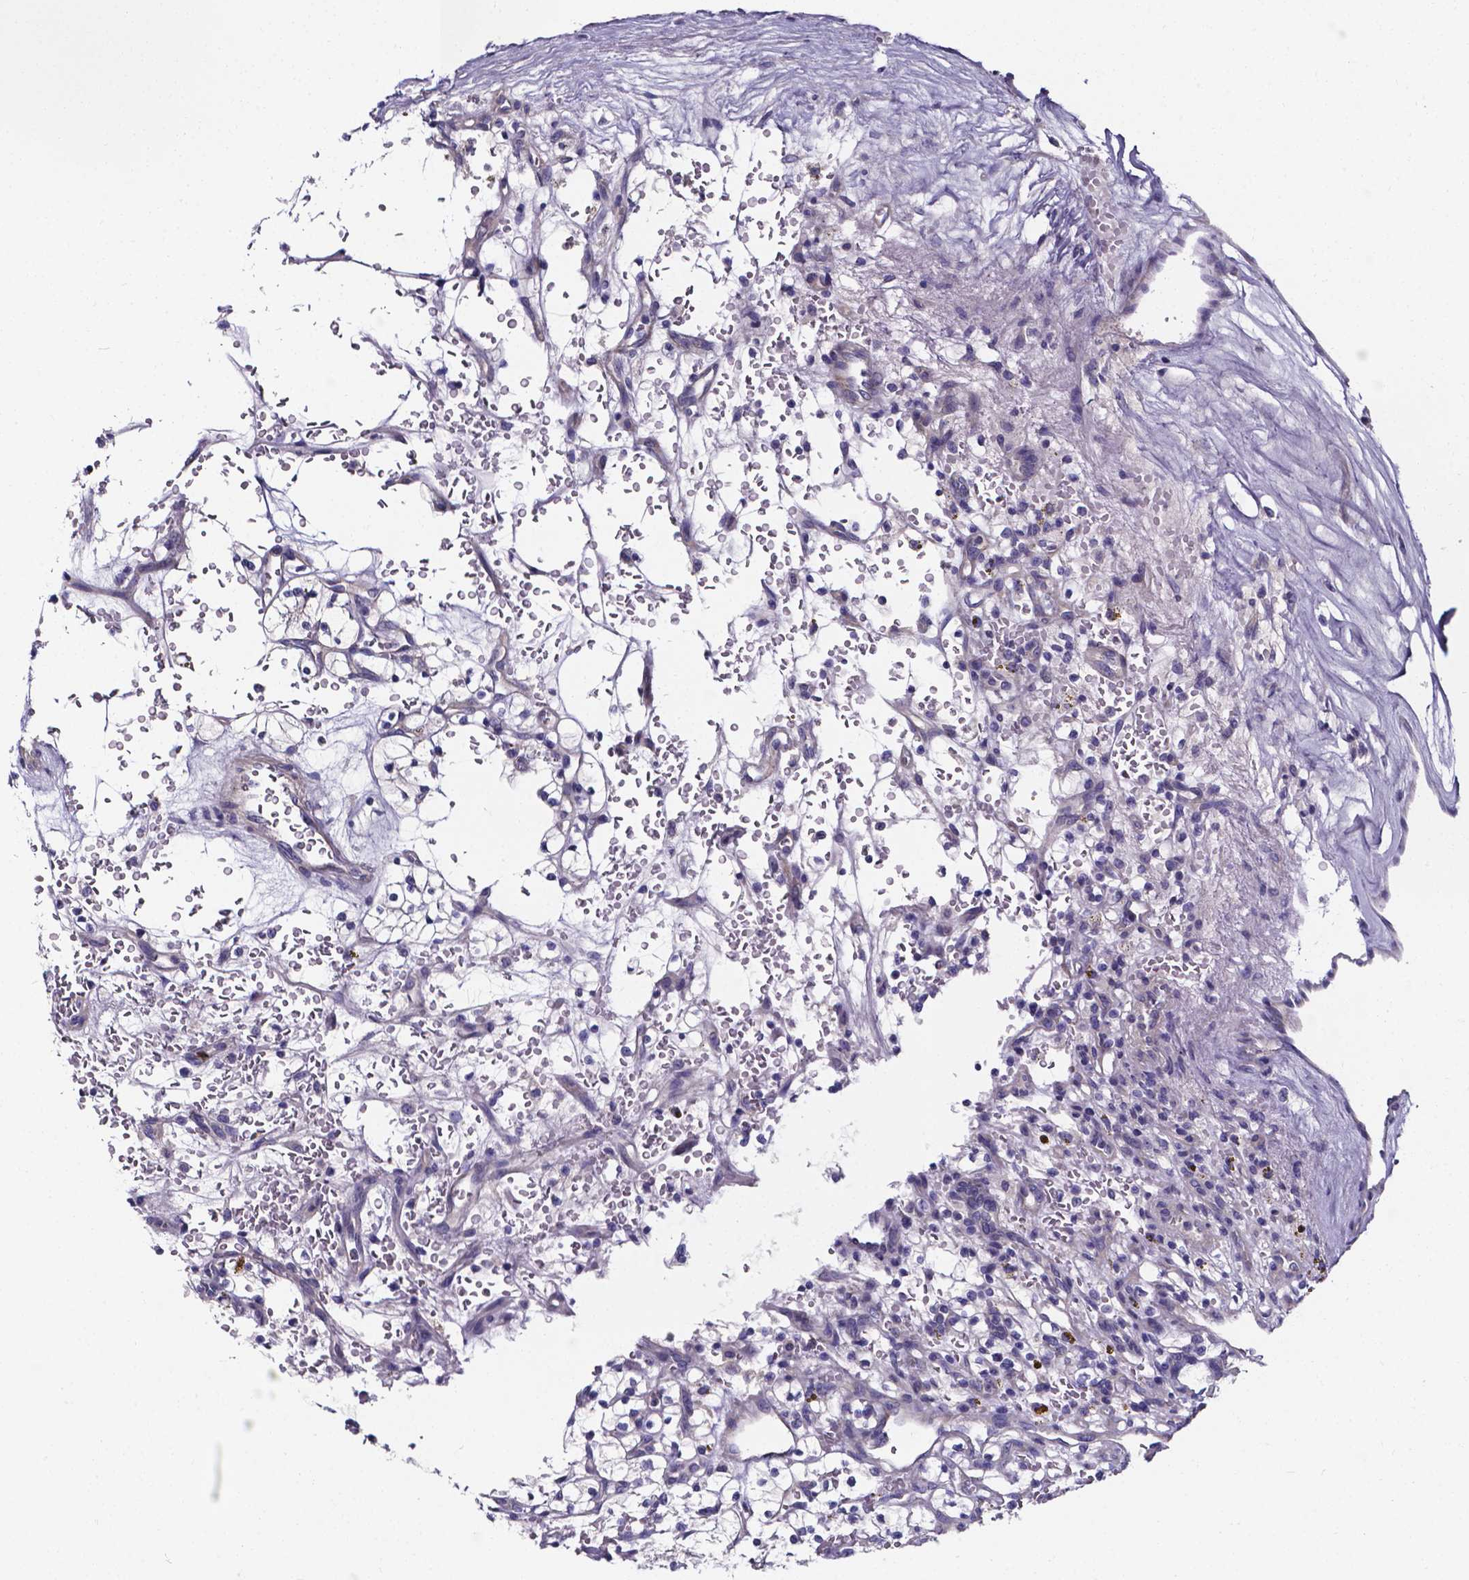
{"staining": {"intensity": "negative", "quantity": "none", "location": "none"}, "tissue": "renal cancer", "cell_type": "Tumor cells", "image_type": "cancer", "snomed": [{"axis": "morphology", "description": "Adenocarcinoma, NOS"}, {"axis": "topography", "description": "Kidney"}], "caption": "Renal cancer (adenocarcinoma) was stained to show a protein in brown. There is no significant expression in tumor cells.", "gene": "CACNG8", "patient": {"sex": "female", "age": 64}}